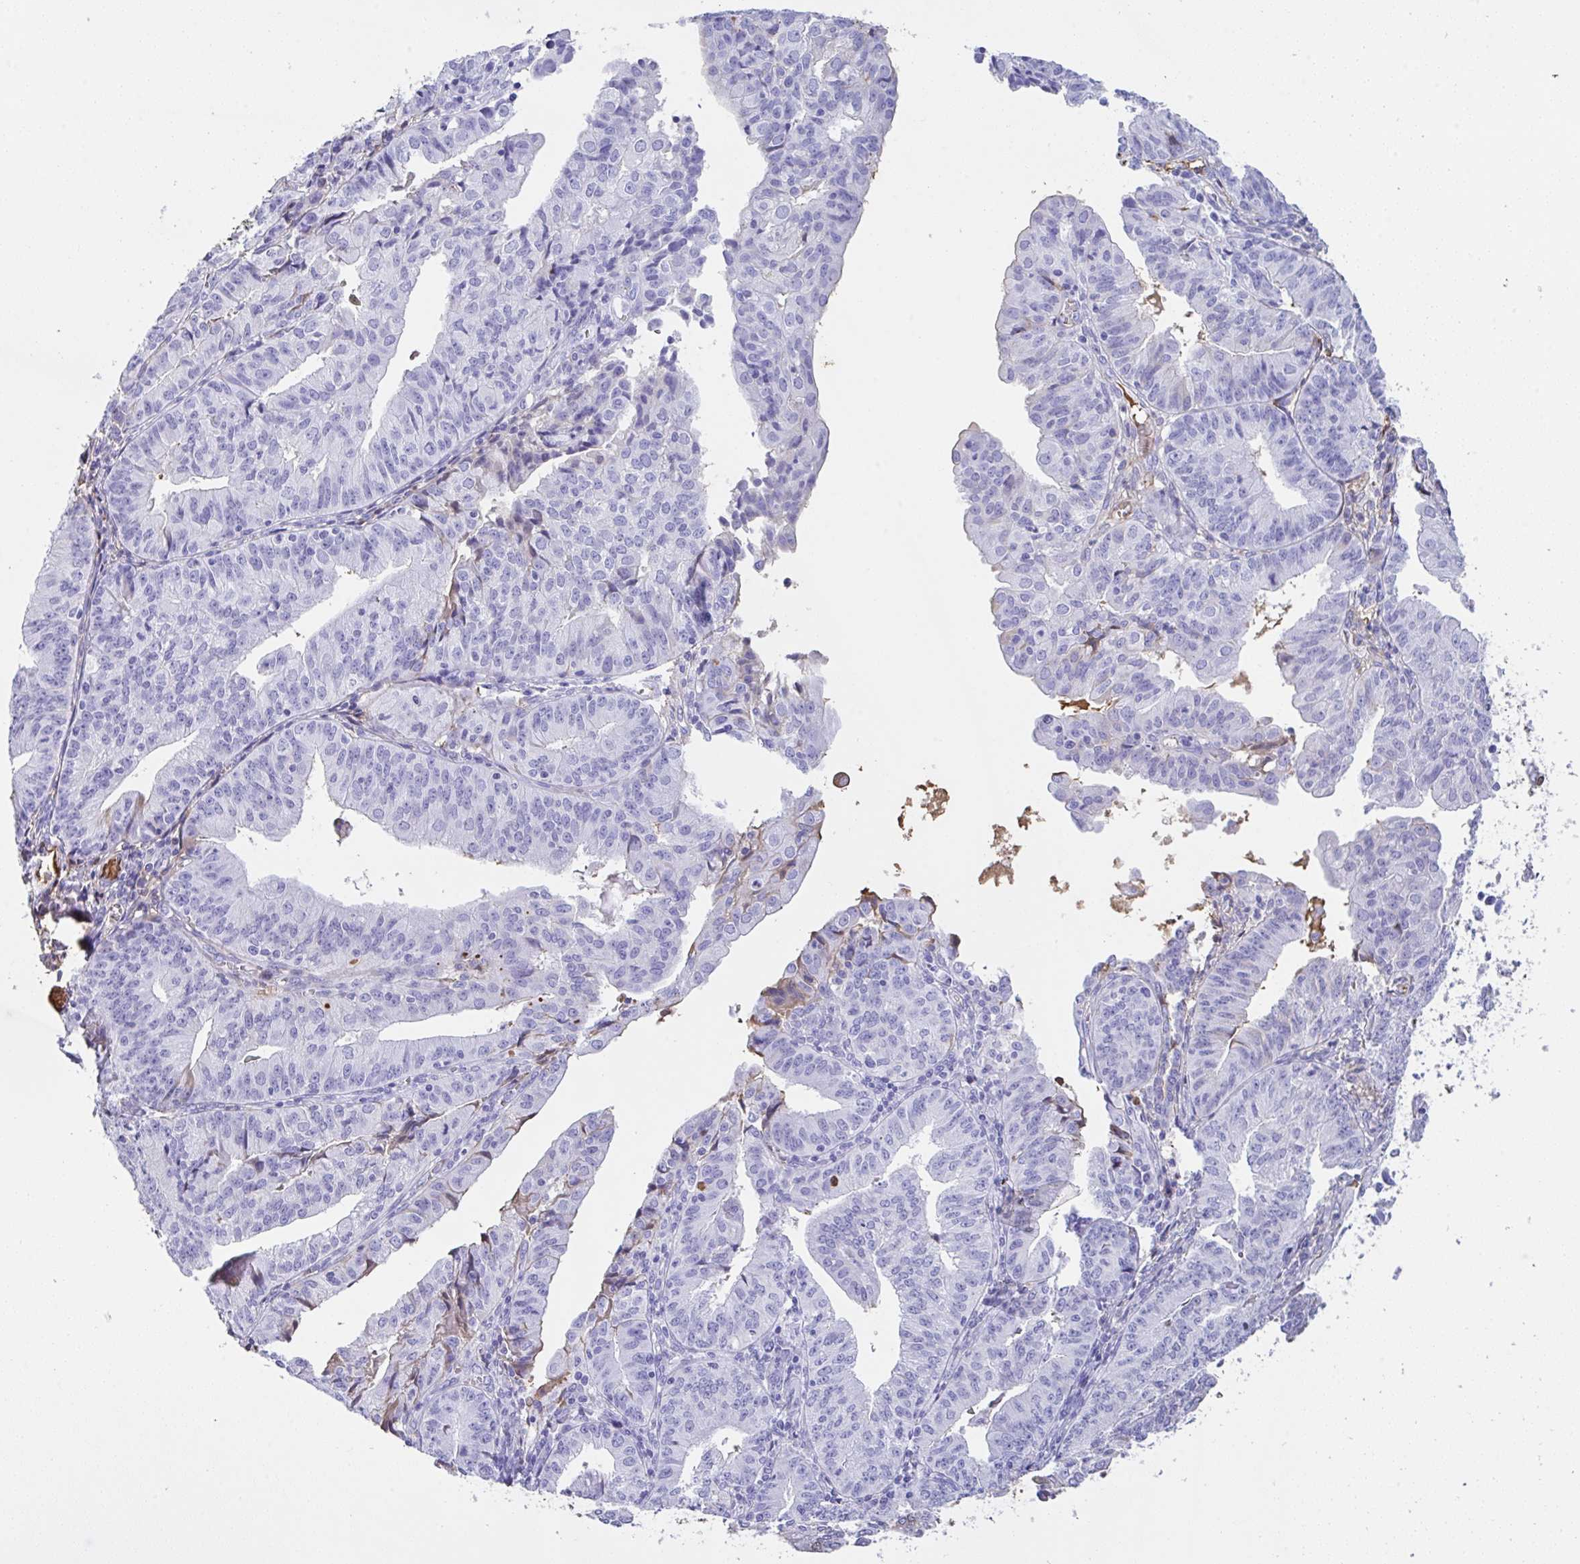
{"staining": {"intensity": "negative", "quantity": "none", "location": "none"}, "tissue": "endometrial cancer", "cell_type": "Tumor cells", "image_type": "cancer", "snomed": [{"axis": "morphology", "description": "Adenocarcinoma, NOS"}, {"axis": "topography", "description": "Endometrium"}], "caption": "The photomicrograph displays no staining of tumor cells in endometrial cancer (adenocarcinoma).", "gene": "HOXC12", "patient": {"sex": "female", "age": 56}}